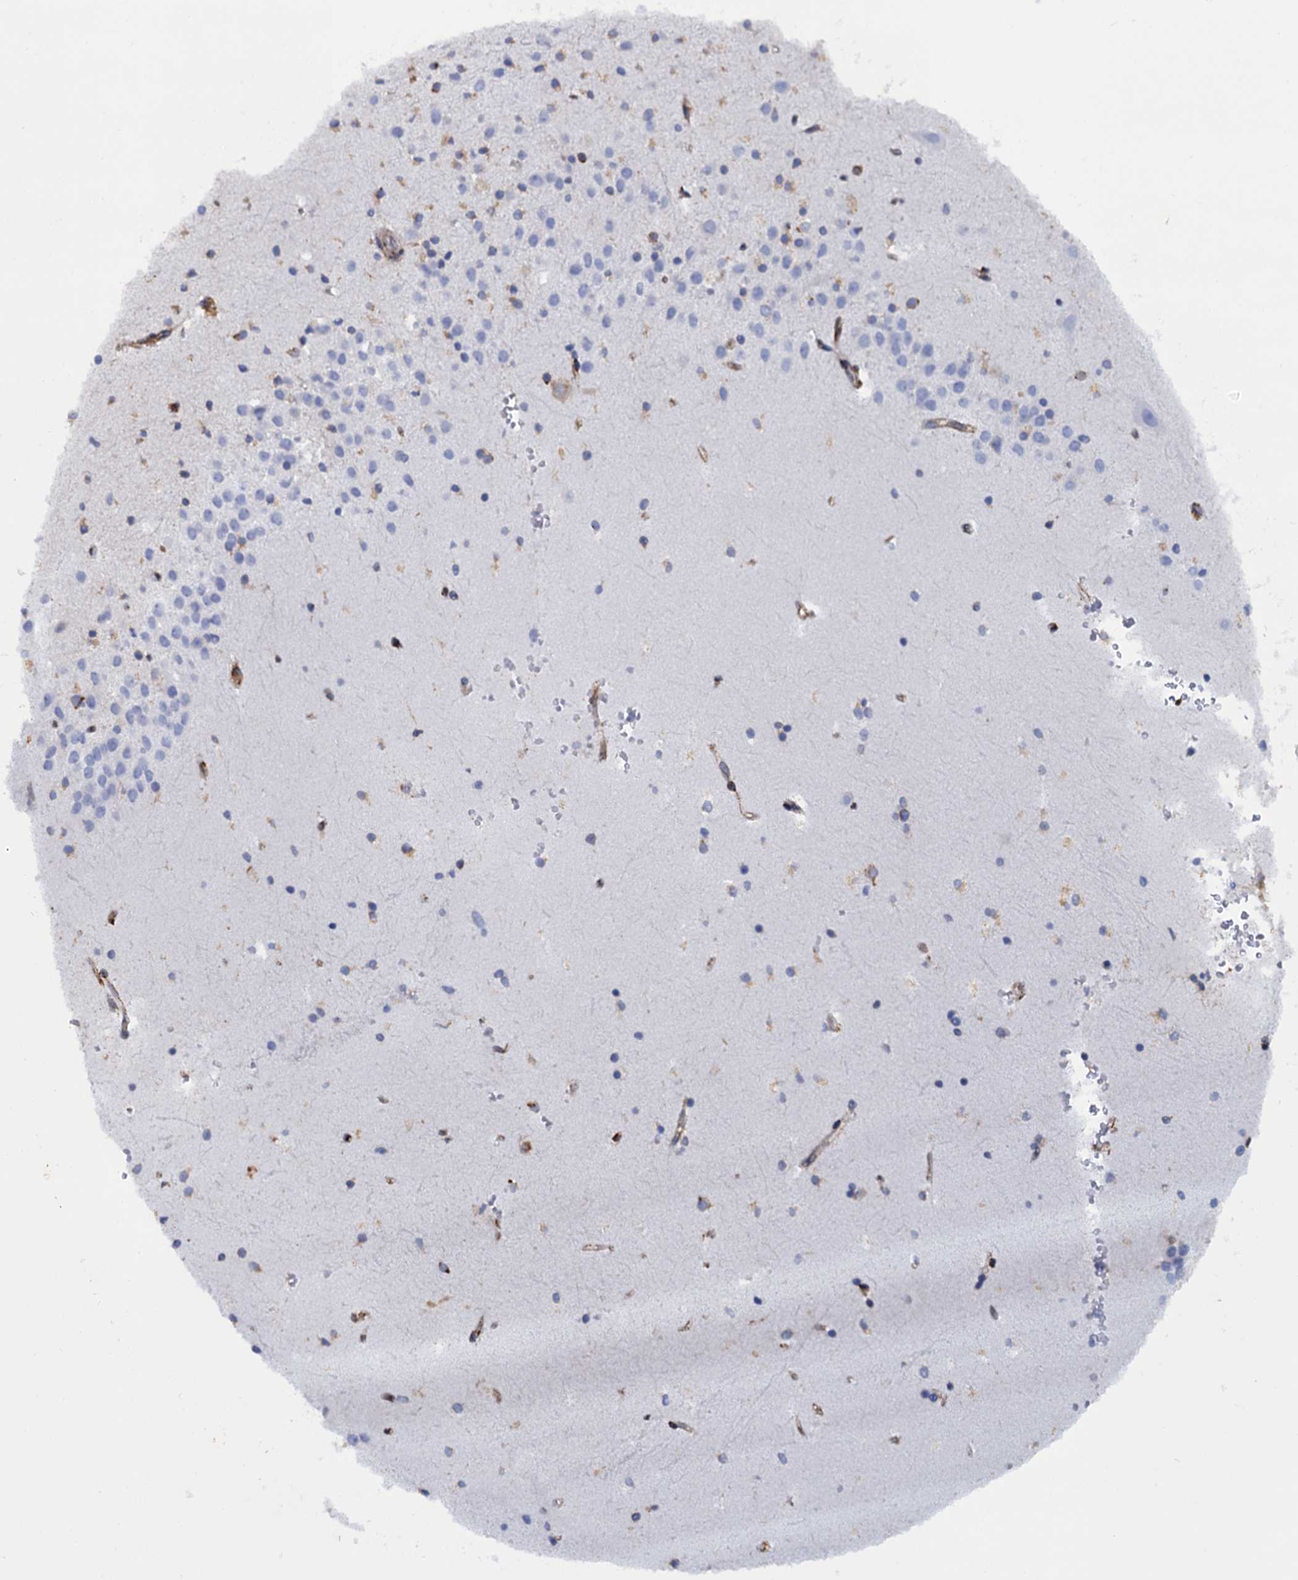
{"staining": {"intensity": "weak", "quantity": "<25%", "location": "cytoplasmic/membranous"}, "tissue": "hippocampus", "cell_type": "Glial cells", "image_type": "normal", "snomed": [{"axis": "morphology", "description": "Normal tissue, NOS"}, {"axis": "topography", "description": "Hippocampus"}], "caption": "High power microscopy micrograph of an immunohistochemistry image of normal hippocampus, revealing no significant staining in glial cells.", "gene": "POGLUT3", "patient": {"sex": "female", "age": 52}}